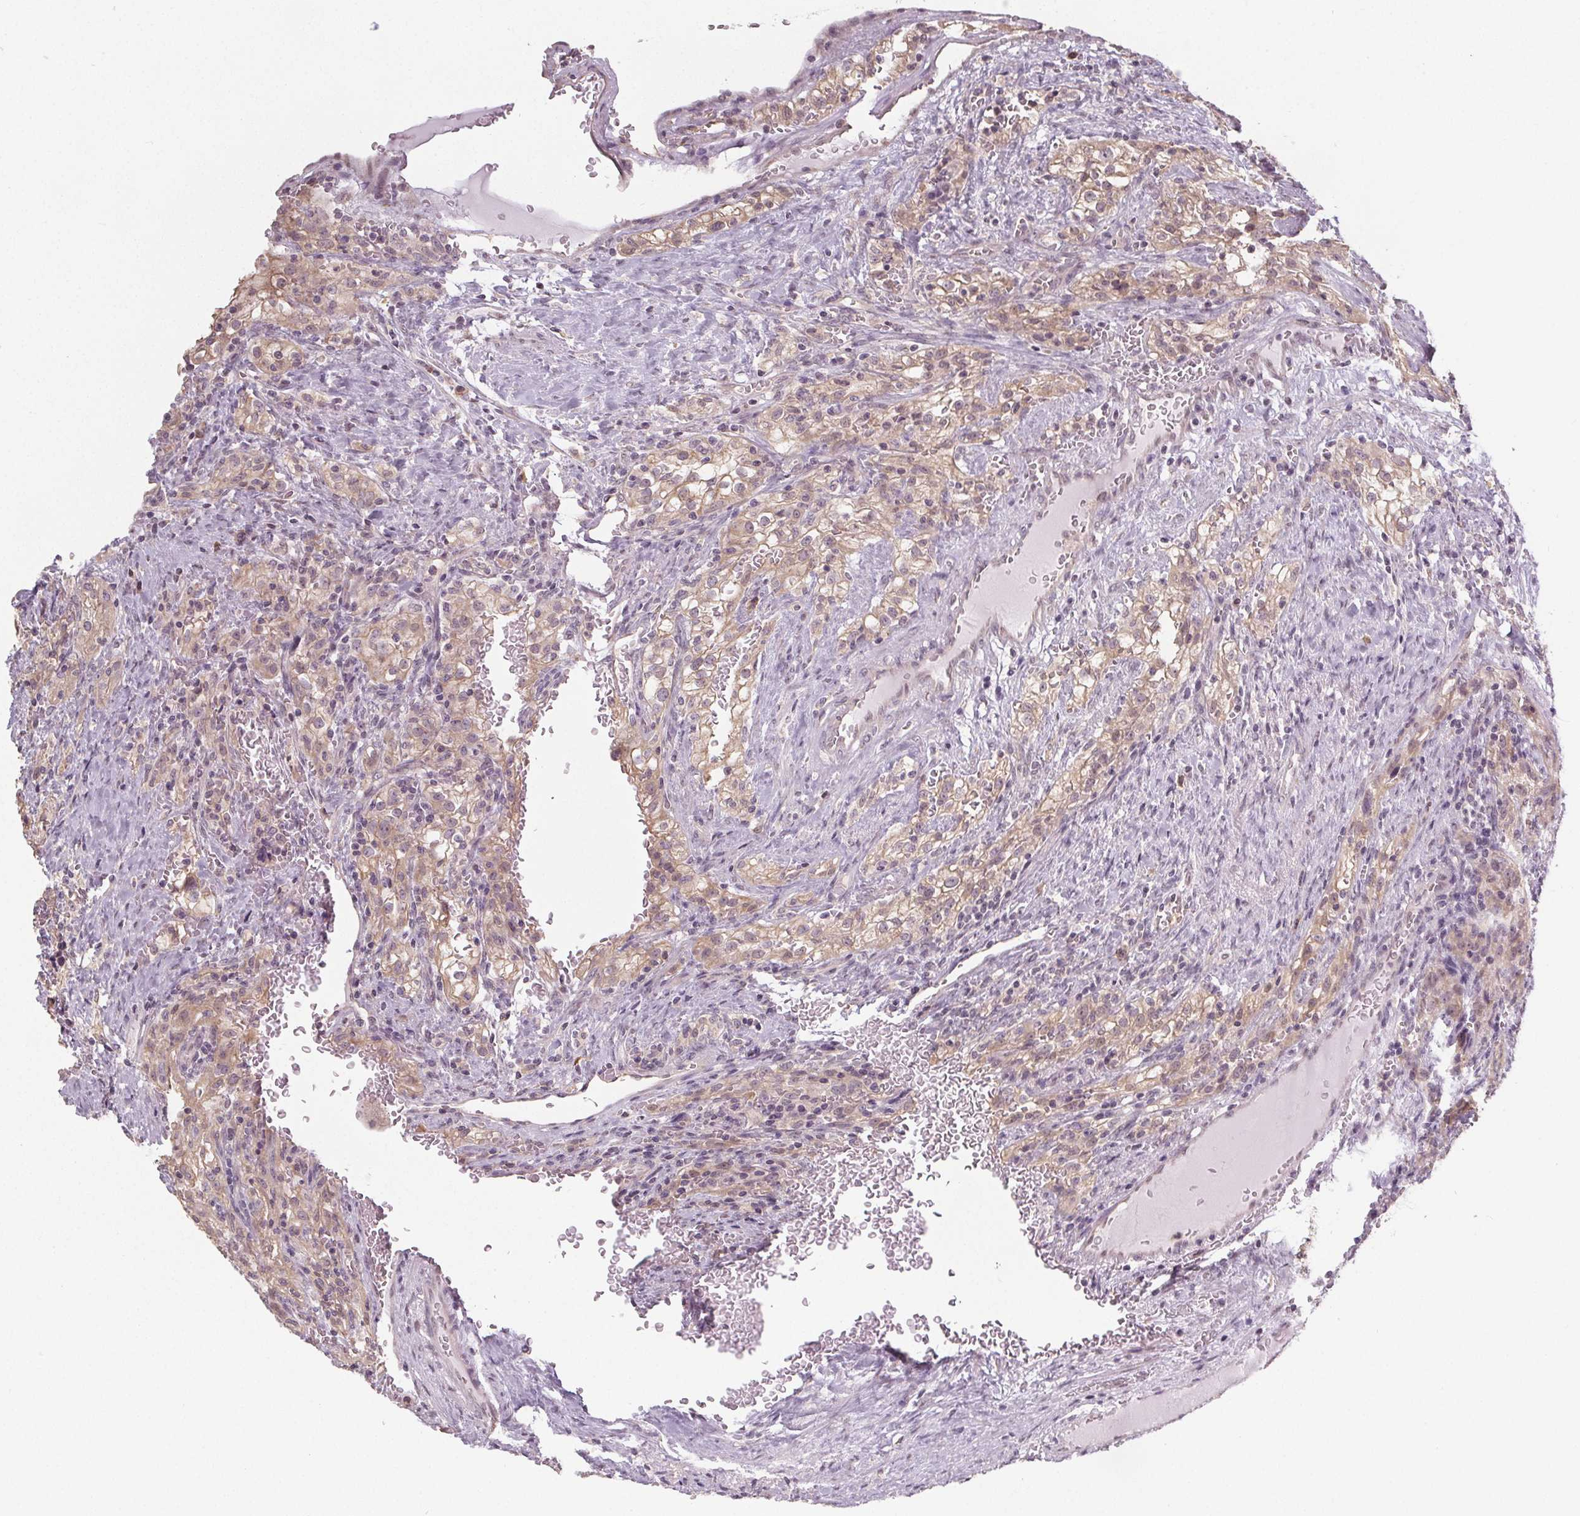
{"staining": {"intensity": "weak", "quantity": ">75%", "location": "cytoplasmic/membranous"}, "tissue": "renal cancer", "cell_type": "Tumor cells", "image_type": "cancer", "snomed": [{"axis": "morphology", "description": "Adenocarcinoma, NOS"}, {"axis": "topography", "description": "Kidney"}], "caption": "This histopathology image demonstrates IHC staining of adenocarcinoma (renal), with low weak cytoplasmic/membranous expression in about >75% of tumor cells.", "gene": "SLC26A2", "patient": {"sex": "female", "age": 74}}